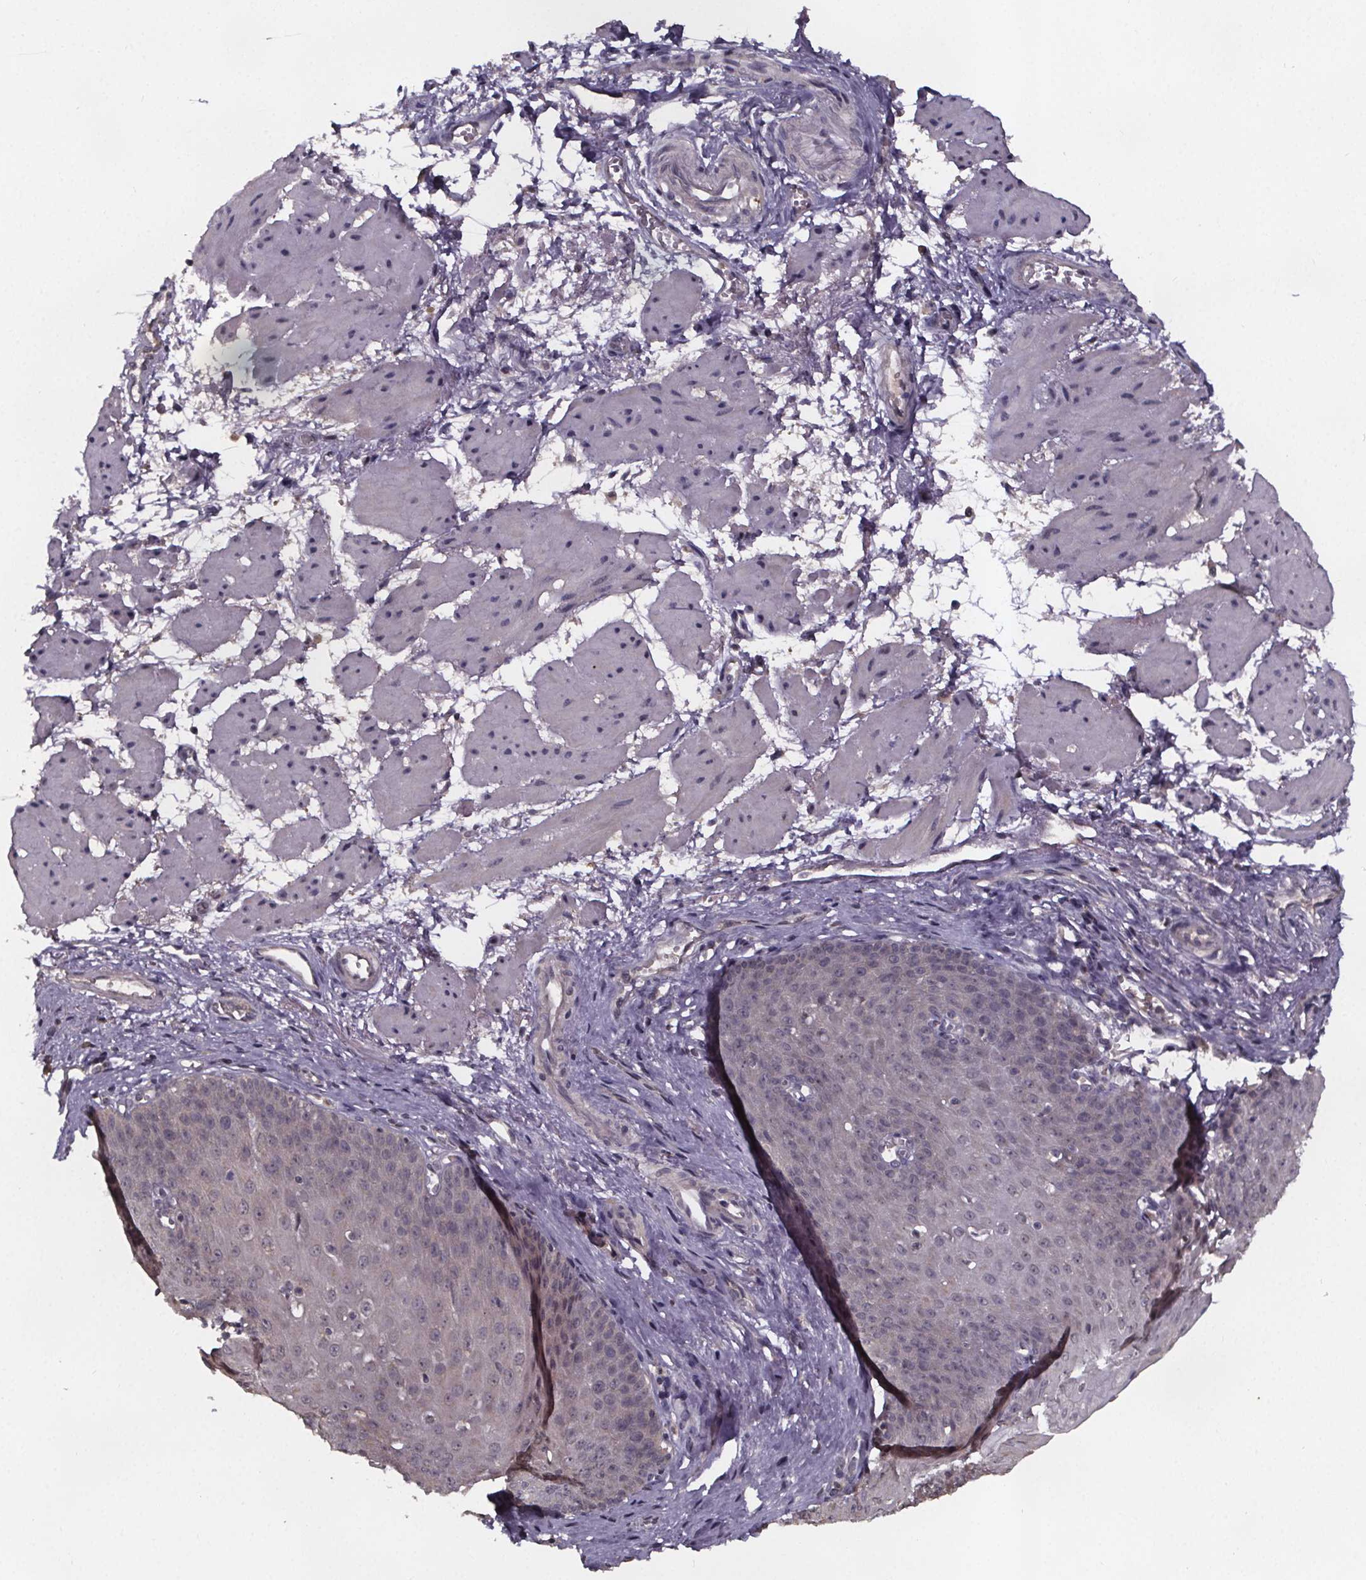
{"staining": {"intensity": "negative", "quantity": "none", "location": "none"}, "tissue": "esophagus", "cell_type": "Squamous epithelial cells", "image_type": "normal", "snomed": [{"axis": "morphology", "description": "Normal tissue, NOS"}, {"axis": "topography", "description": "Esophagus"}], "caption": "Immunohistochemistry (IHC) of unremarkable esophagus exhibits no expression in squamous epithelial cells. Brightfield microscopy of IHC stained with DAB (brown) and hematoxylin (blue), captured at high magnification.", "gene": "SMIM1", "patient": {"sex": "male", "age": 71}}